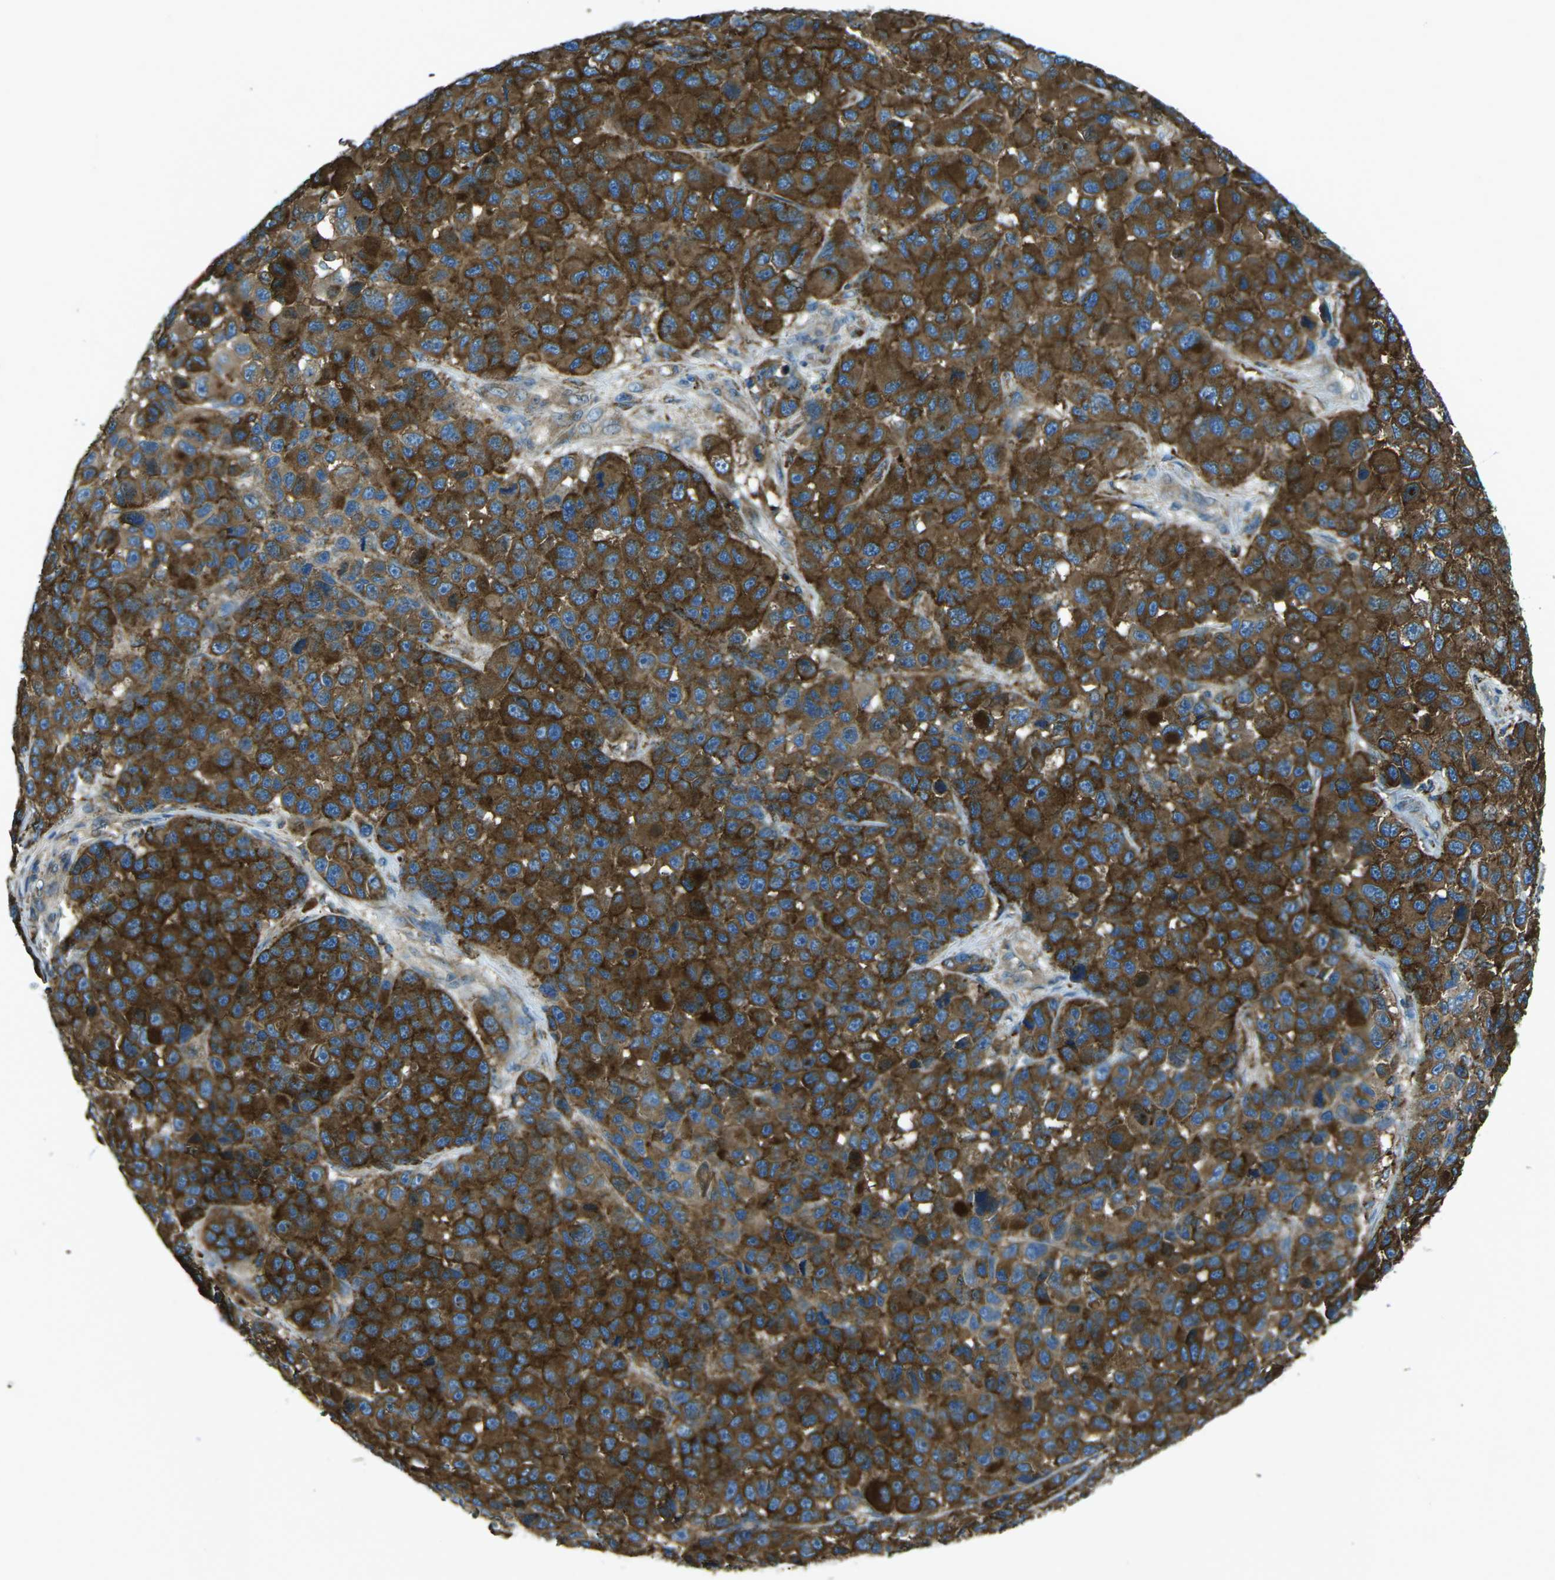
{"staining": {"intensity": "strong", "quantity": ">75%", "location": "cytoplasmic/membranous"}, "tissue": "melanoma", "cell_type": "Tumor cells", "image_type": "cancer", "snomed": [{"axis": "morphology", "description": "Malignant melanoma, NOS"}, {"axis": "topography", "description": "Skin"}], "caption": "Malignant melanoma stained with a protein marker reveals strong staining in tumor cells.", "gene": "CDK17", "patient": {"sex": "male", "age": 53}}